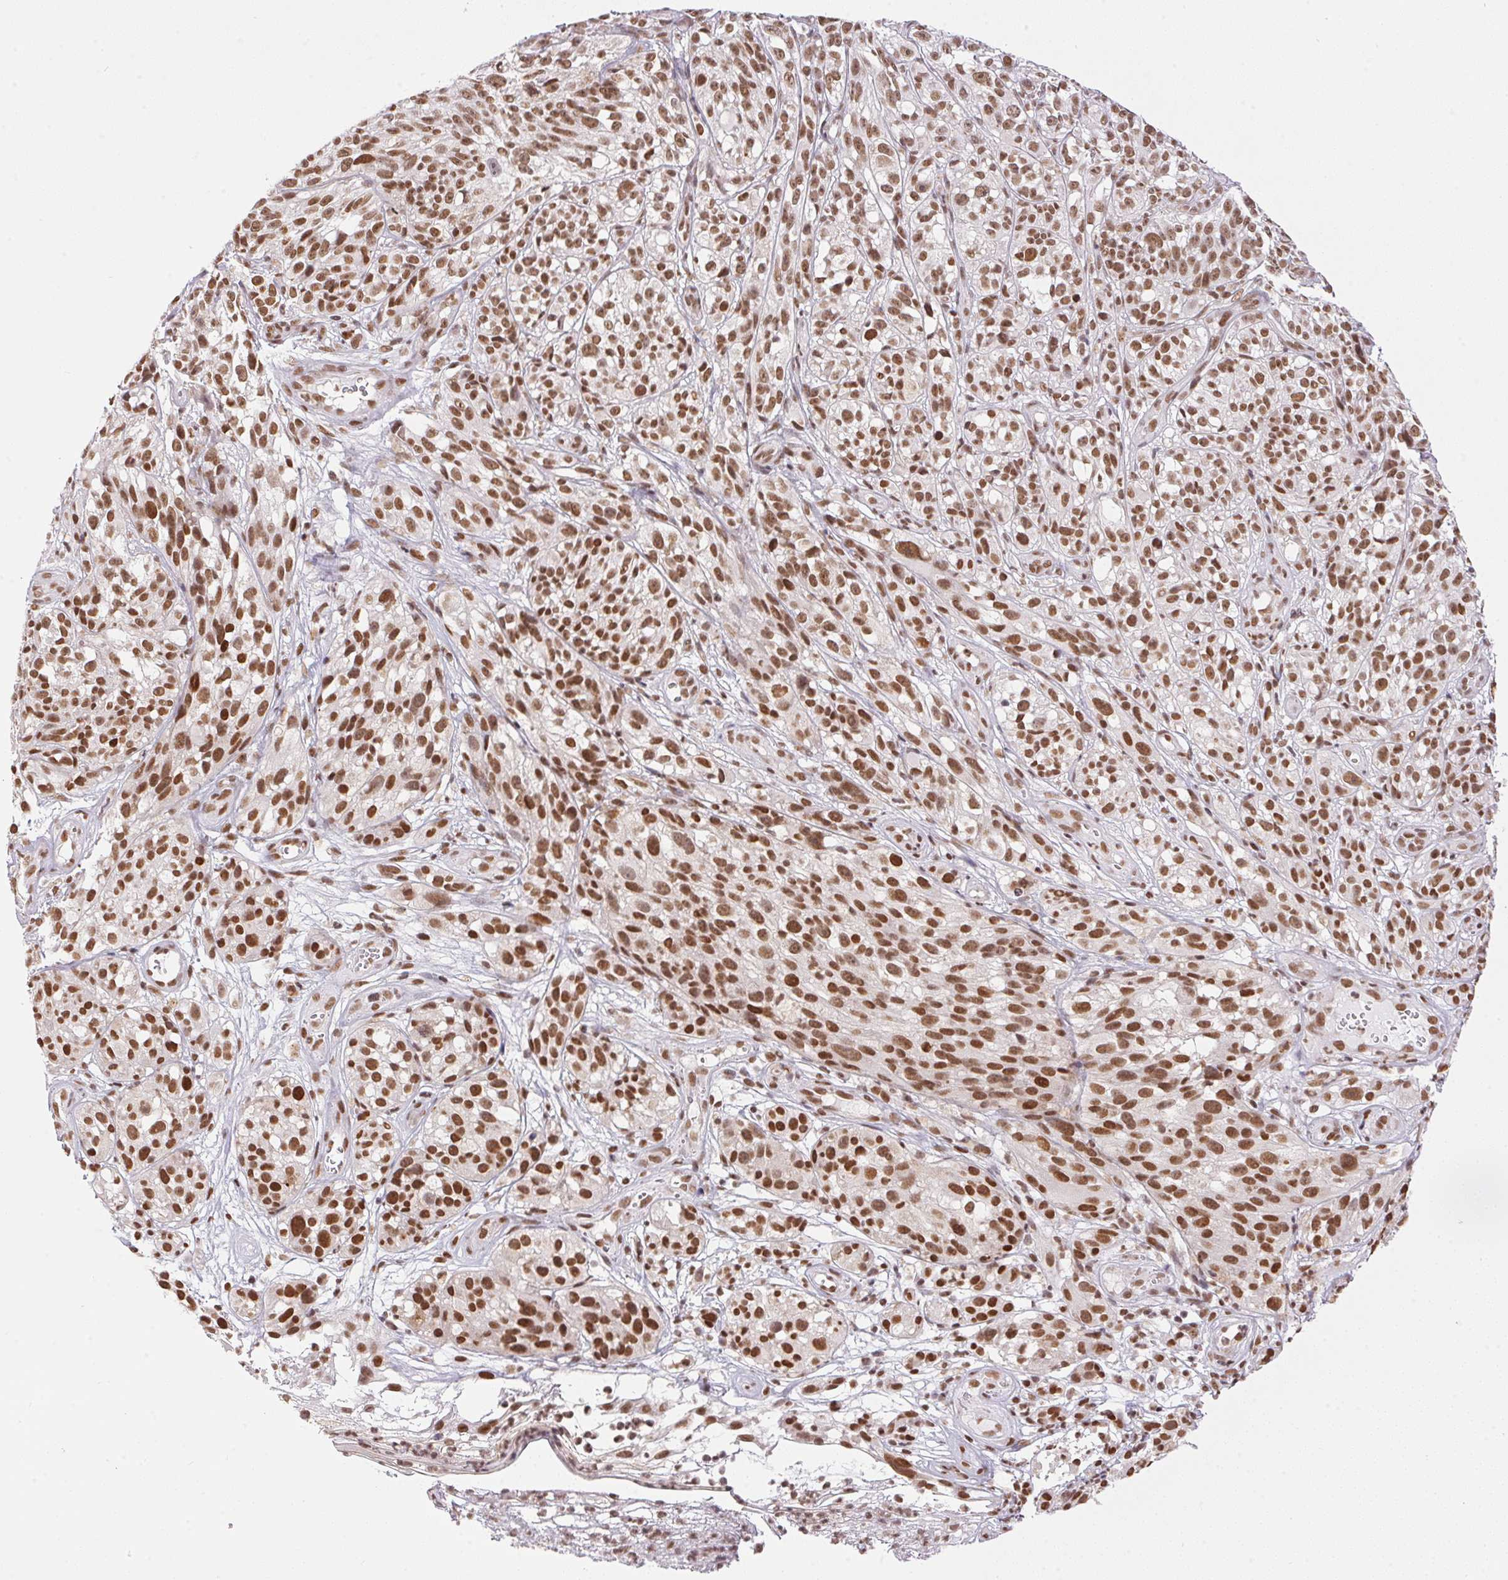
{"staining": {"intensity": "moderate", "quantity": ">75%", "location": "nuclear"}, "tissue": "melanoma", "cell_type": "Tumor cells", "image_type": "cancer", "snomed": [{"axis": "morphology", "description": "Malignant melanoma, NOS"}, {"axis": "topography", "description": "Skin"}], "caption": "Protein expression analysis of melanoma demonstrates moderate nuclear staining in about >75% of tumor cells.", "gene": "NFE2L1", "patient": {"sex": "female", "age": 85}}